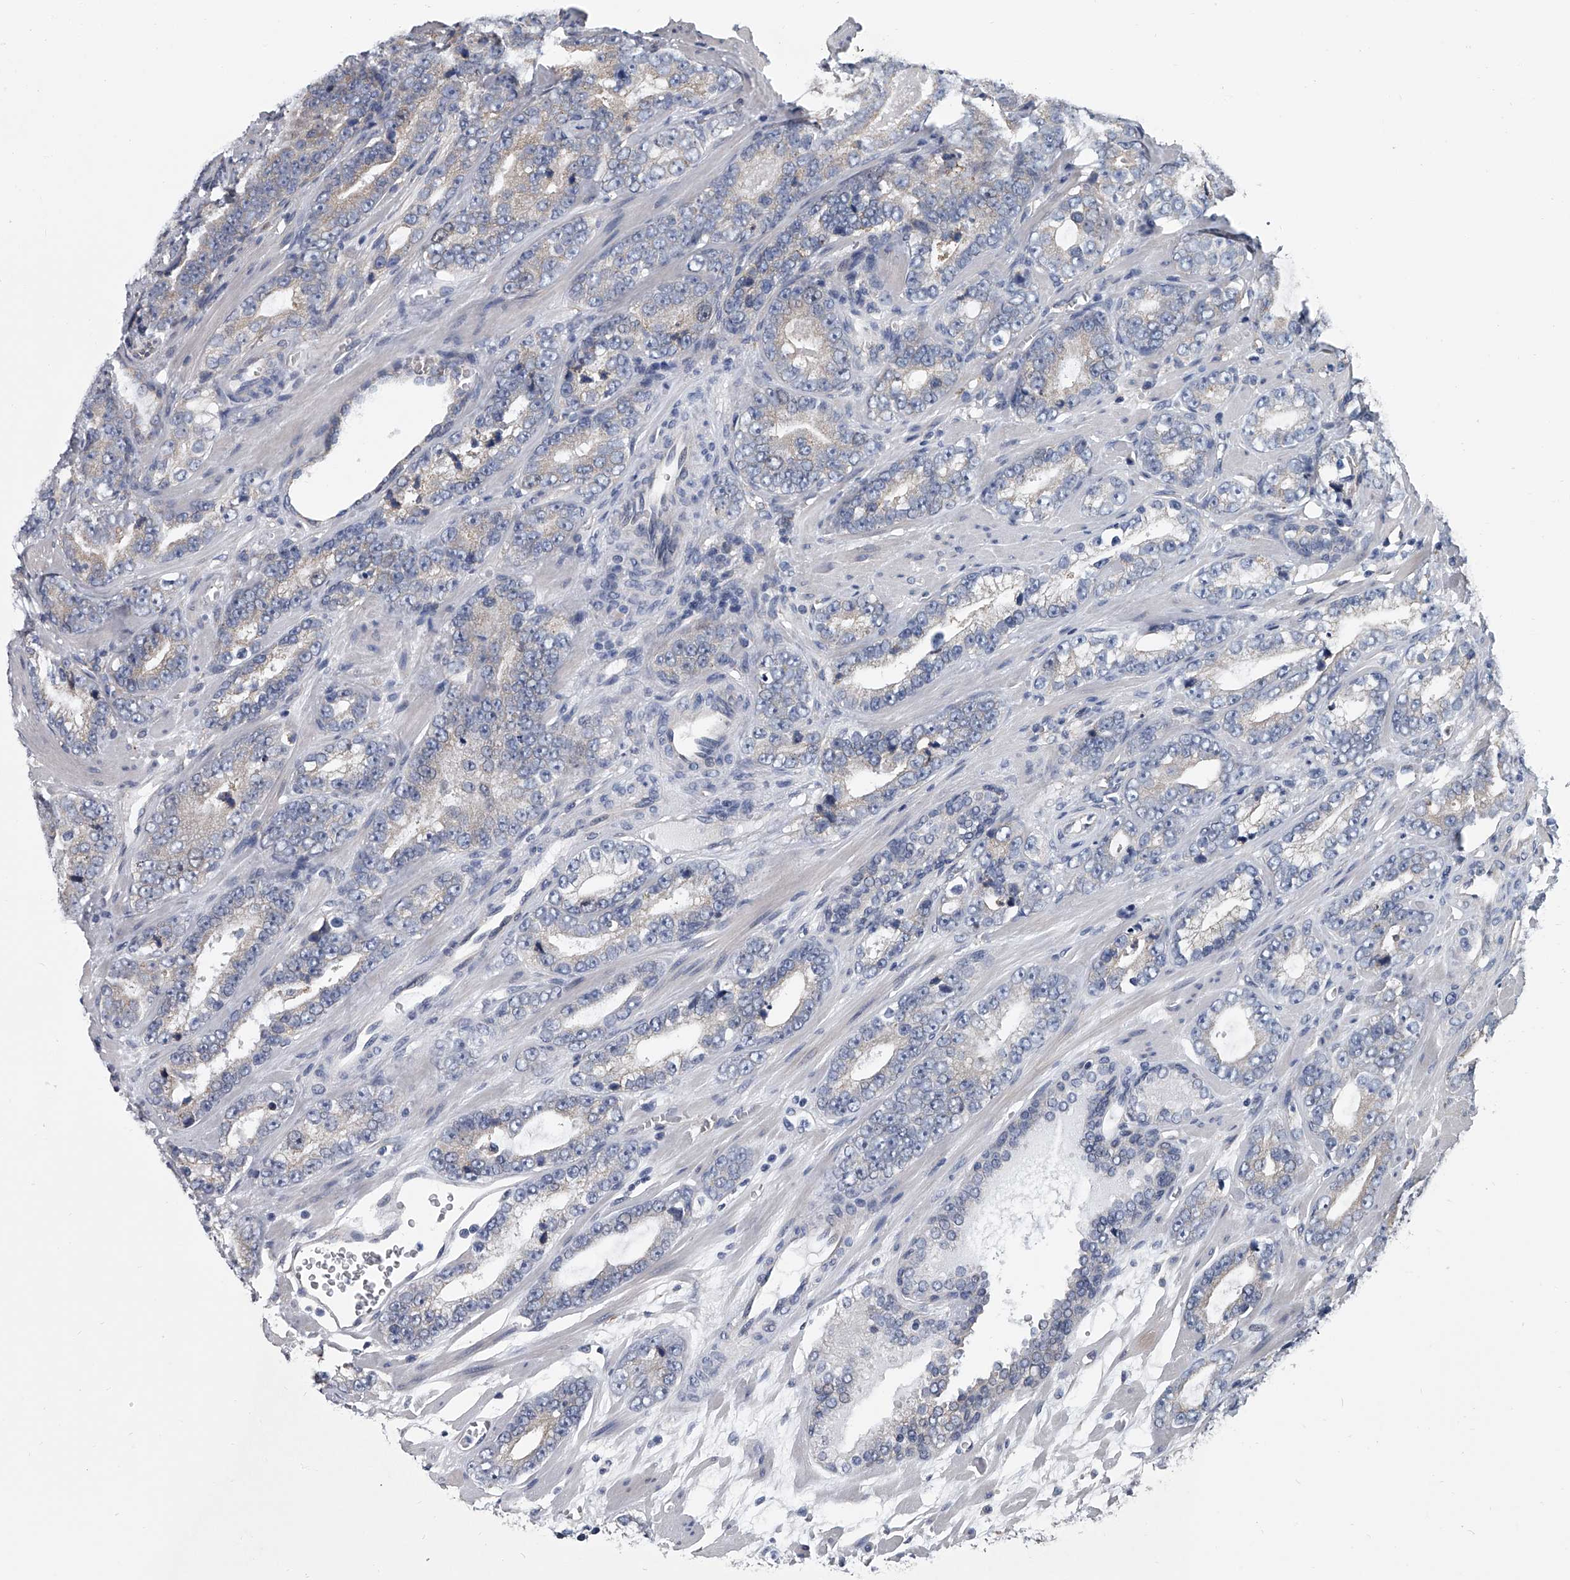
{"staining": {"intensity": "negative", "quantity": "none", "location": "none"}, "tissue": "prostate cancer", "cell_type": "Tumor cells", "image_type": "cancer", "snomed": [{"axis": "morphology", "description": "Adenocarcinoma, High grade"}, {"axis": "topography", "description": "Prostate"}], "caption": "Histopathology image shows no significant protein positivity in tumor cells of prostate cancer.", "gene": "ABCG1", "patient": {"sex": "male", "age": 62}}